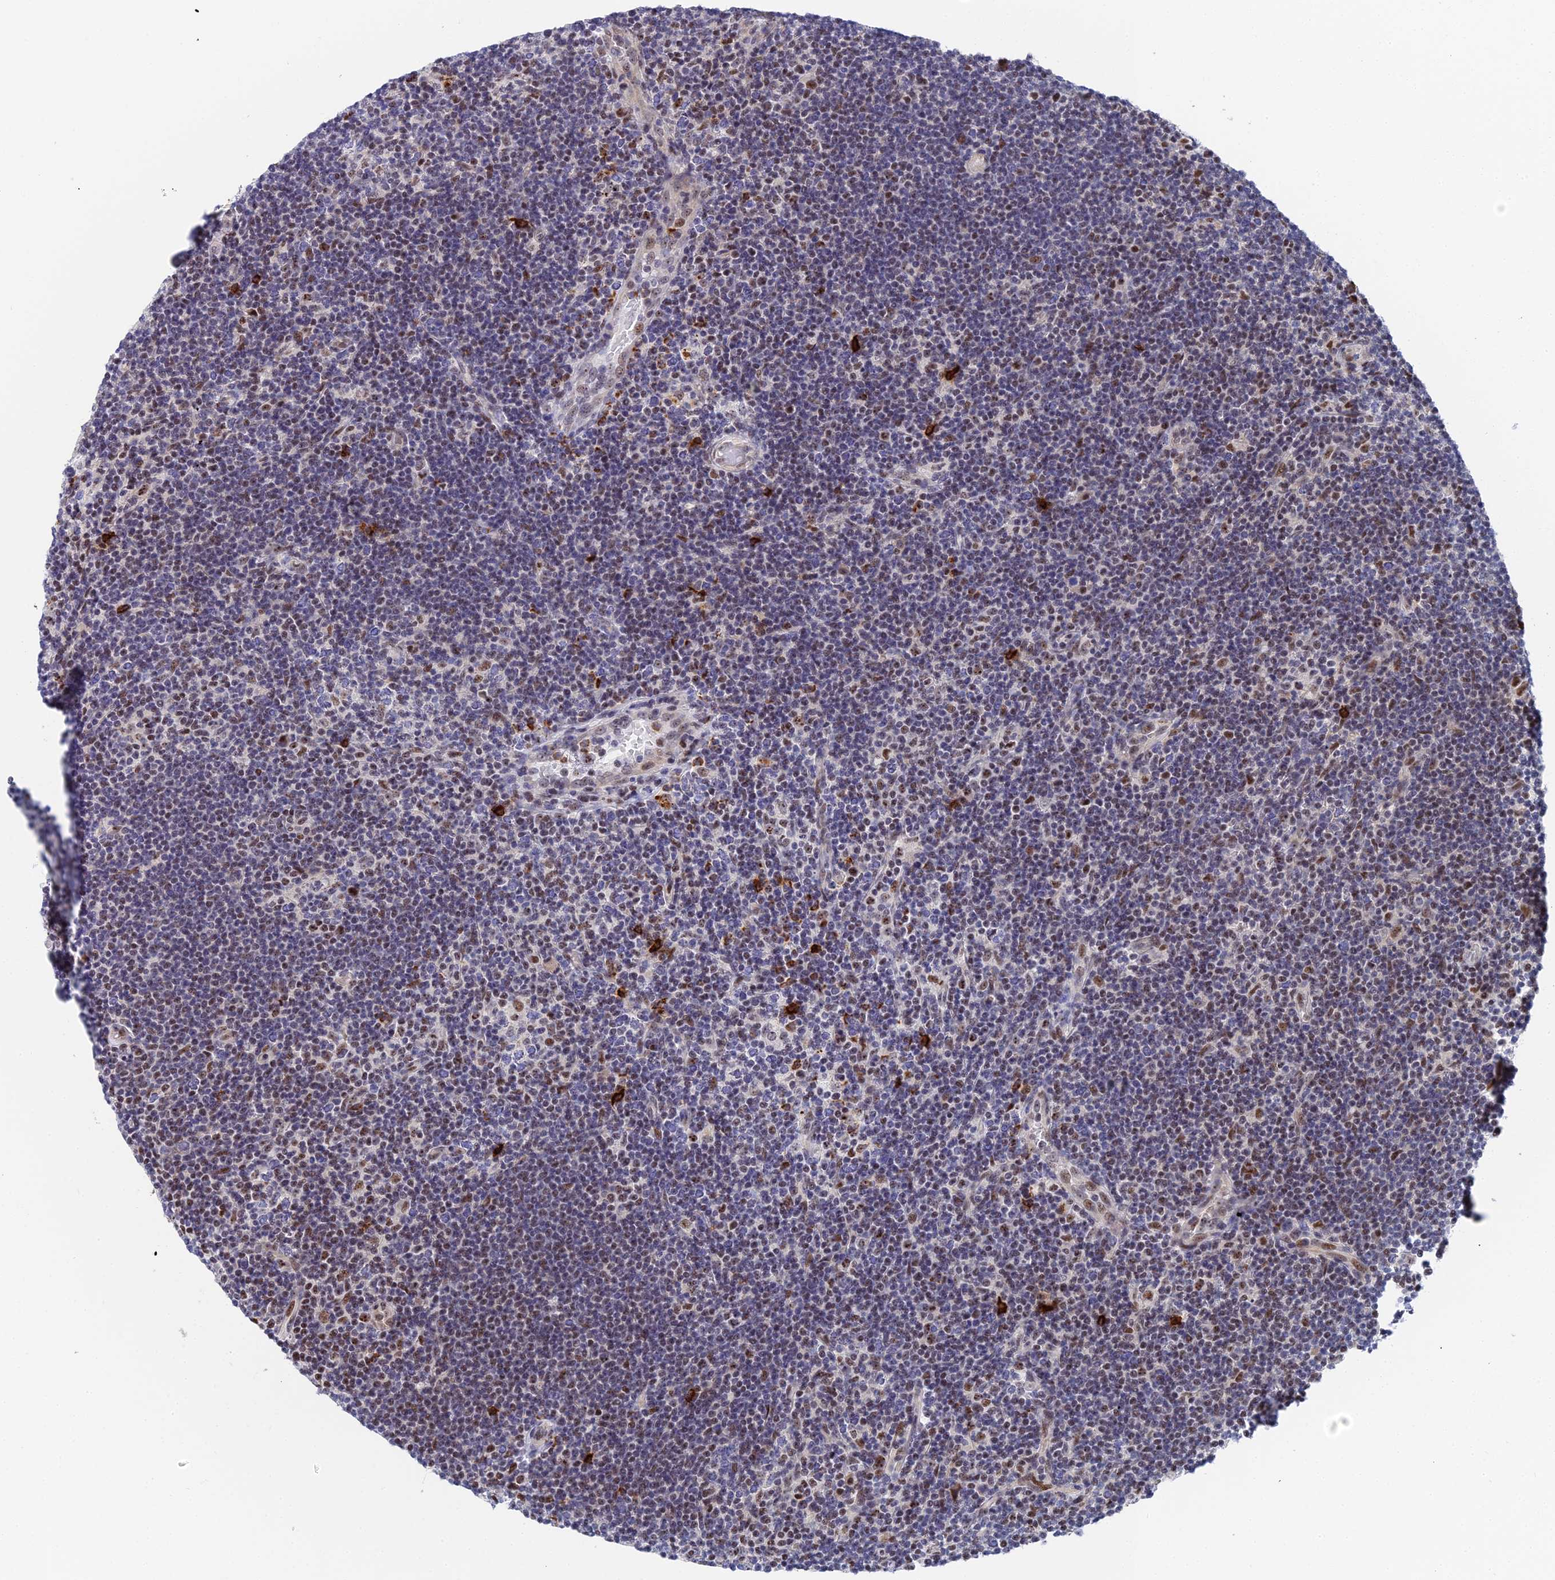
{"staining": {"intensity": "moderate", "quantity": ">75%", "location": "nuclear"}, "tissue": "lymphoma", "cell_type": "Tumor cells", "image_type": "cancer", "snomed": [{"axis": "morphology", "description": "Hodgkin's disease, NOS"}, {"axis": "topography", "description": "Lymph node"}], "caption": "Approximately >75% of tumor cells in lymphoma exhibit moderate nuclear protein positivity as visualized by brown immunohistochemical staining.", "gene": "TIFA", "patient": {"sex": "female", "age": 57}}